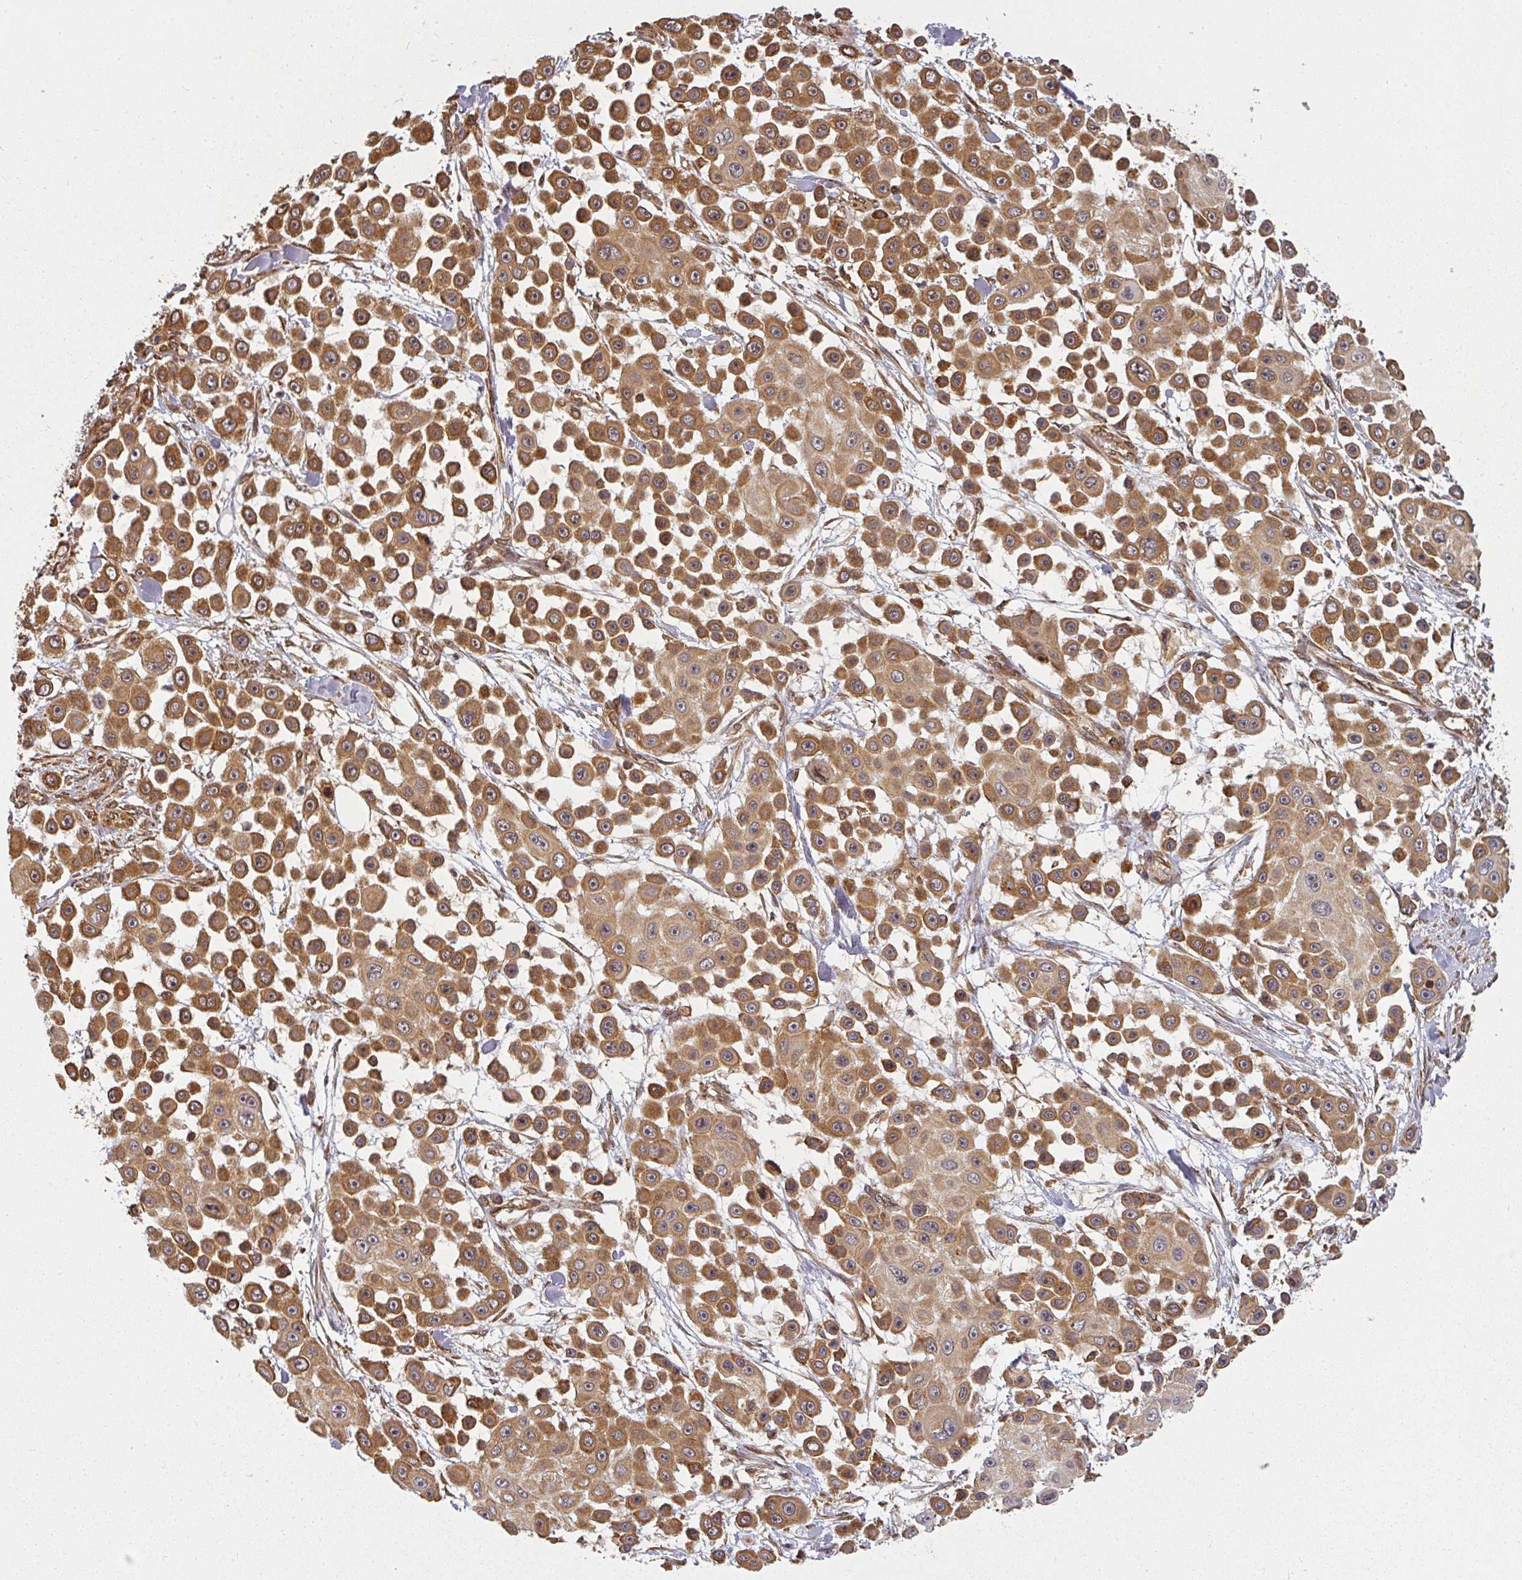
{"staining": {"intensity": "strong", "quantity": ">75%", "location": "cytoplasmic/membranous"}, "tissue": "skin cancer", "cell_type": "Tumor cells", "image_type": "cancer", "snomed": [{"axis": "morphology", "description": "Squamous cell carcinoma, NOS"}, {"axis": "topography", "description": "Skin"}], "caption": "High-magnification brightfield microscopy of skin cancer stained with DAB (3,3'-diaminobenzidine) (brown) and counterstained with hematoxylin (blue). tumor cells exhibit strong cytoplasmic/membranous staining is appreciated in approximately>75% of cells.", "gene": "PPP6R3", "patient": {"sex": "male", "age": 67}}